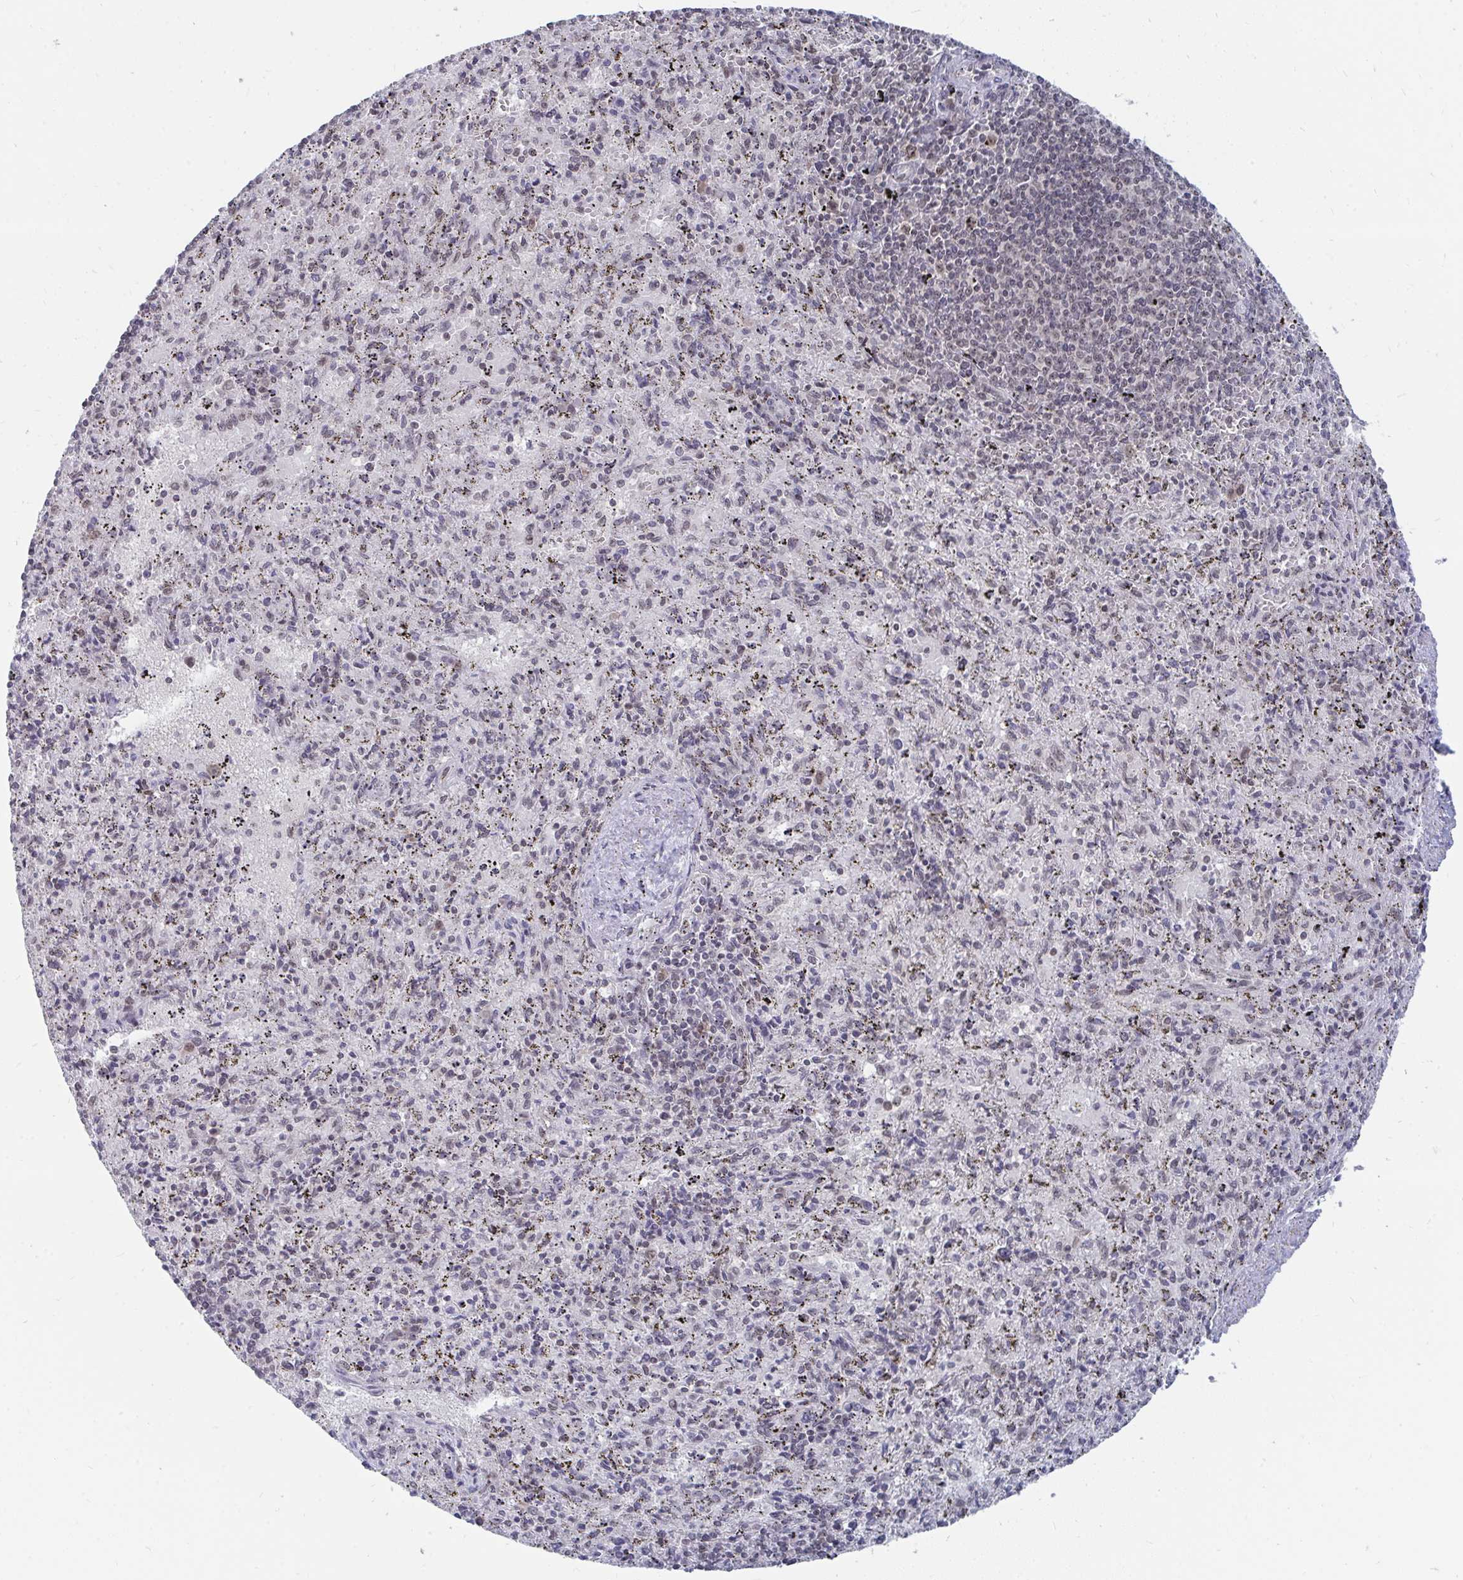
{"staining": {"intensity": "negative", "quantity": "none", "location": "none"}, "tissue": "spleen", "cell_type": "Cells in red pulp", "image_type": "normal", "snomed": [{"axis": "morphology", "description": "Normal tissue, NOS"}, {"axis": "topography", "description": "Spleen"}], "caption": "Immunohistochemical staining of normal spleen shows no significant staining in cells in red pulp. (Immunohistochemistry, brightfield microscopy, high magnification).", "gene": "TRIP12", "patient": {"sex": "male", "age": 57}}